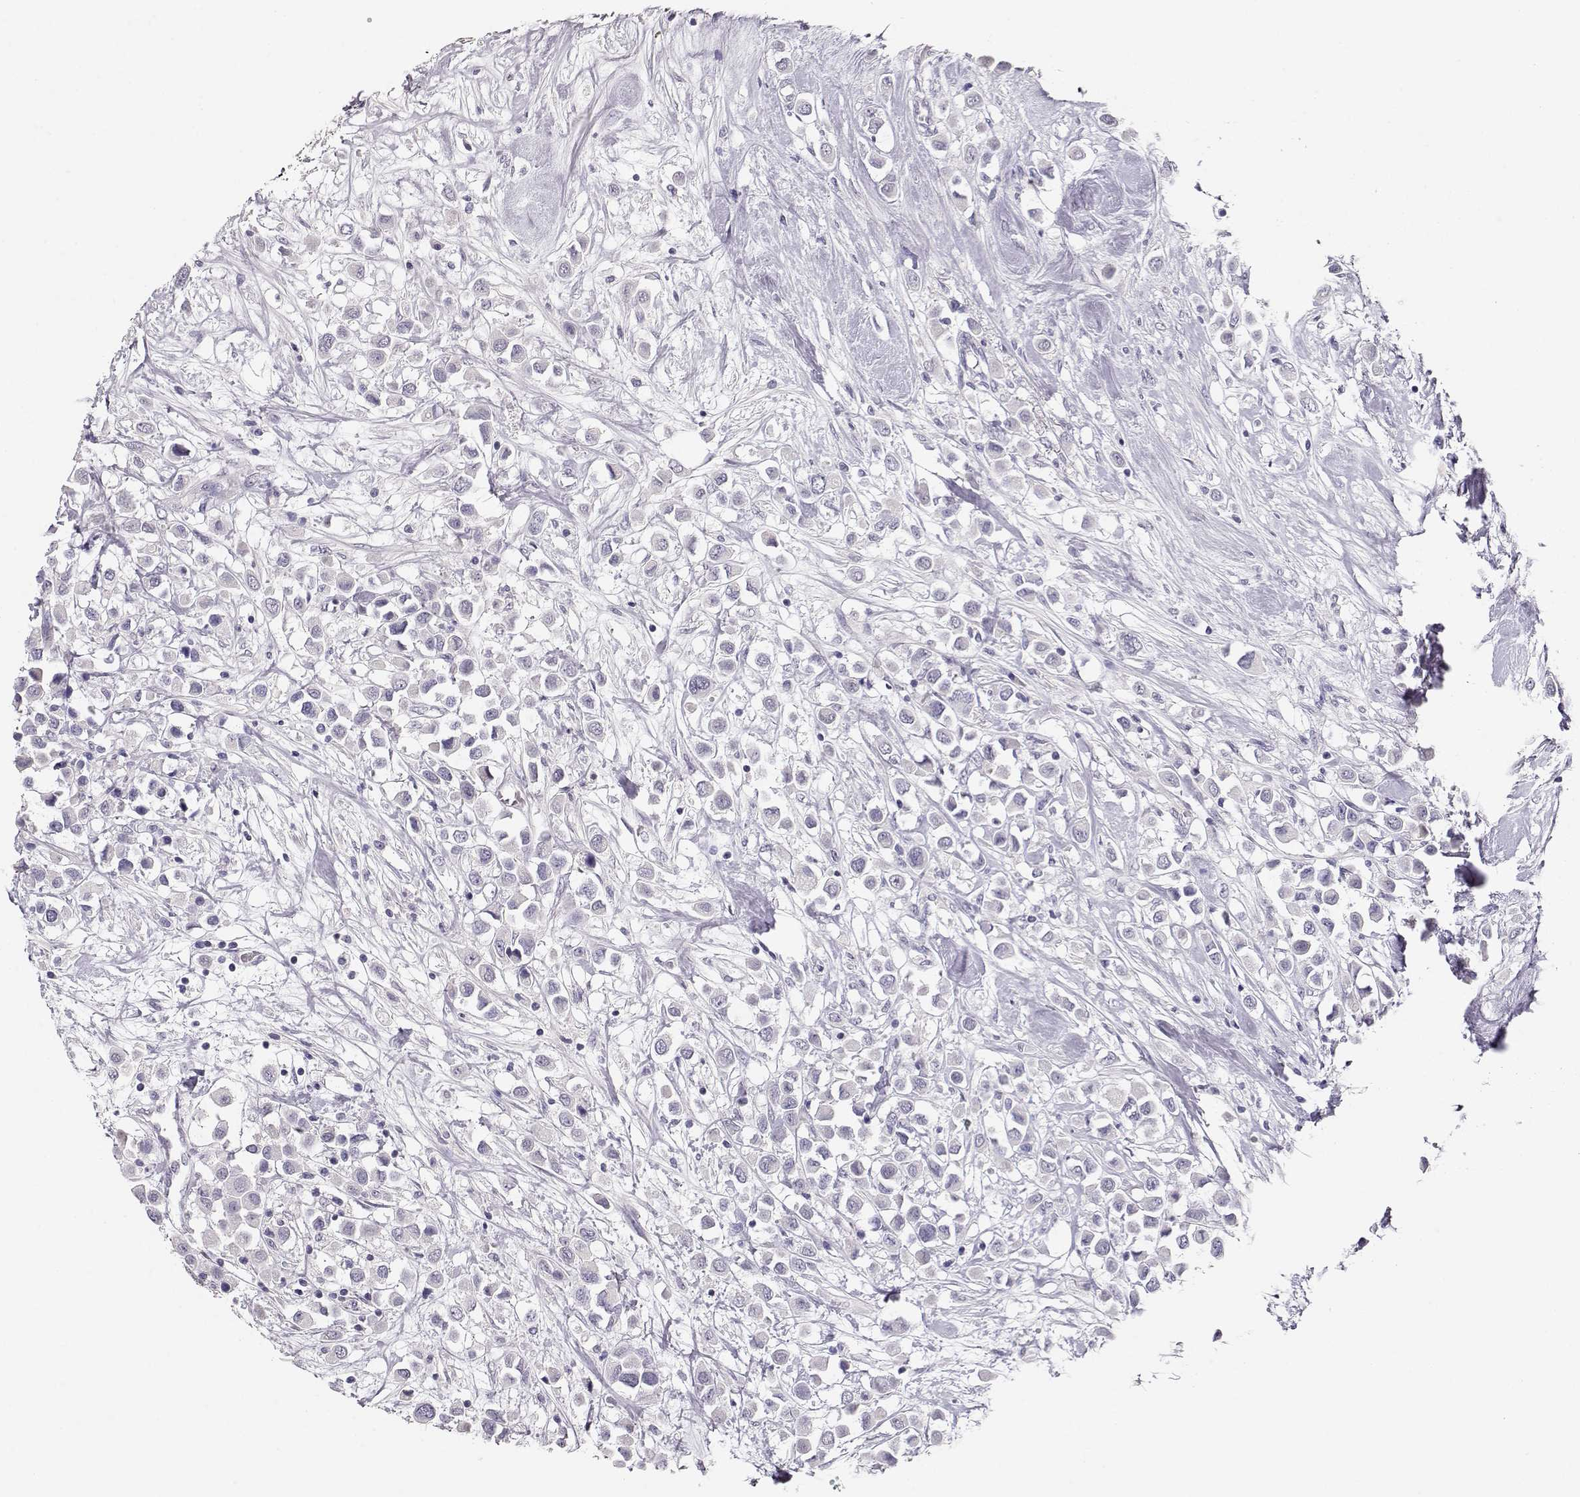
{"staining": {"intensity": "negative", "quantity": "none", "location": "none"}, "tissue": "breast cancer", "cell_type": "Tumor cells", "image_type": "cancer", "snomed": [{"axis": "morphology", "description": "Duct carcinoma"}, {"axis": "topography", "description": "Breast"}], "caption": "IHC histopathology image of neoplastic tissue: human breast cancer (intraductal carcinoma) stained with DAB shows no significant protein positivity in tumor cells. (Immunohistochemistry, brightfield microscopy, high magnification).", "gene": "MAGEC1", "patient": {"sex": "female", "age": 61}}